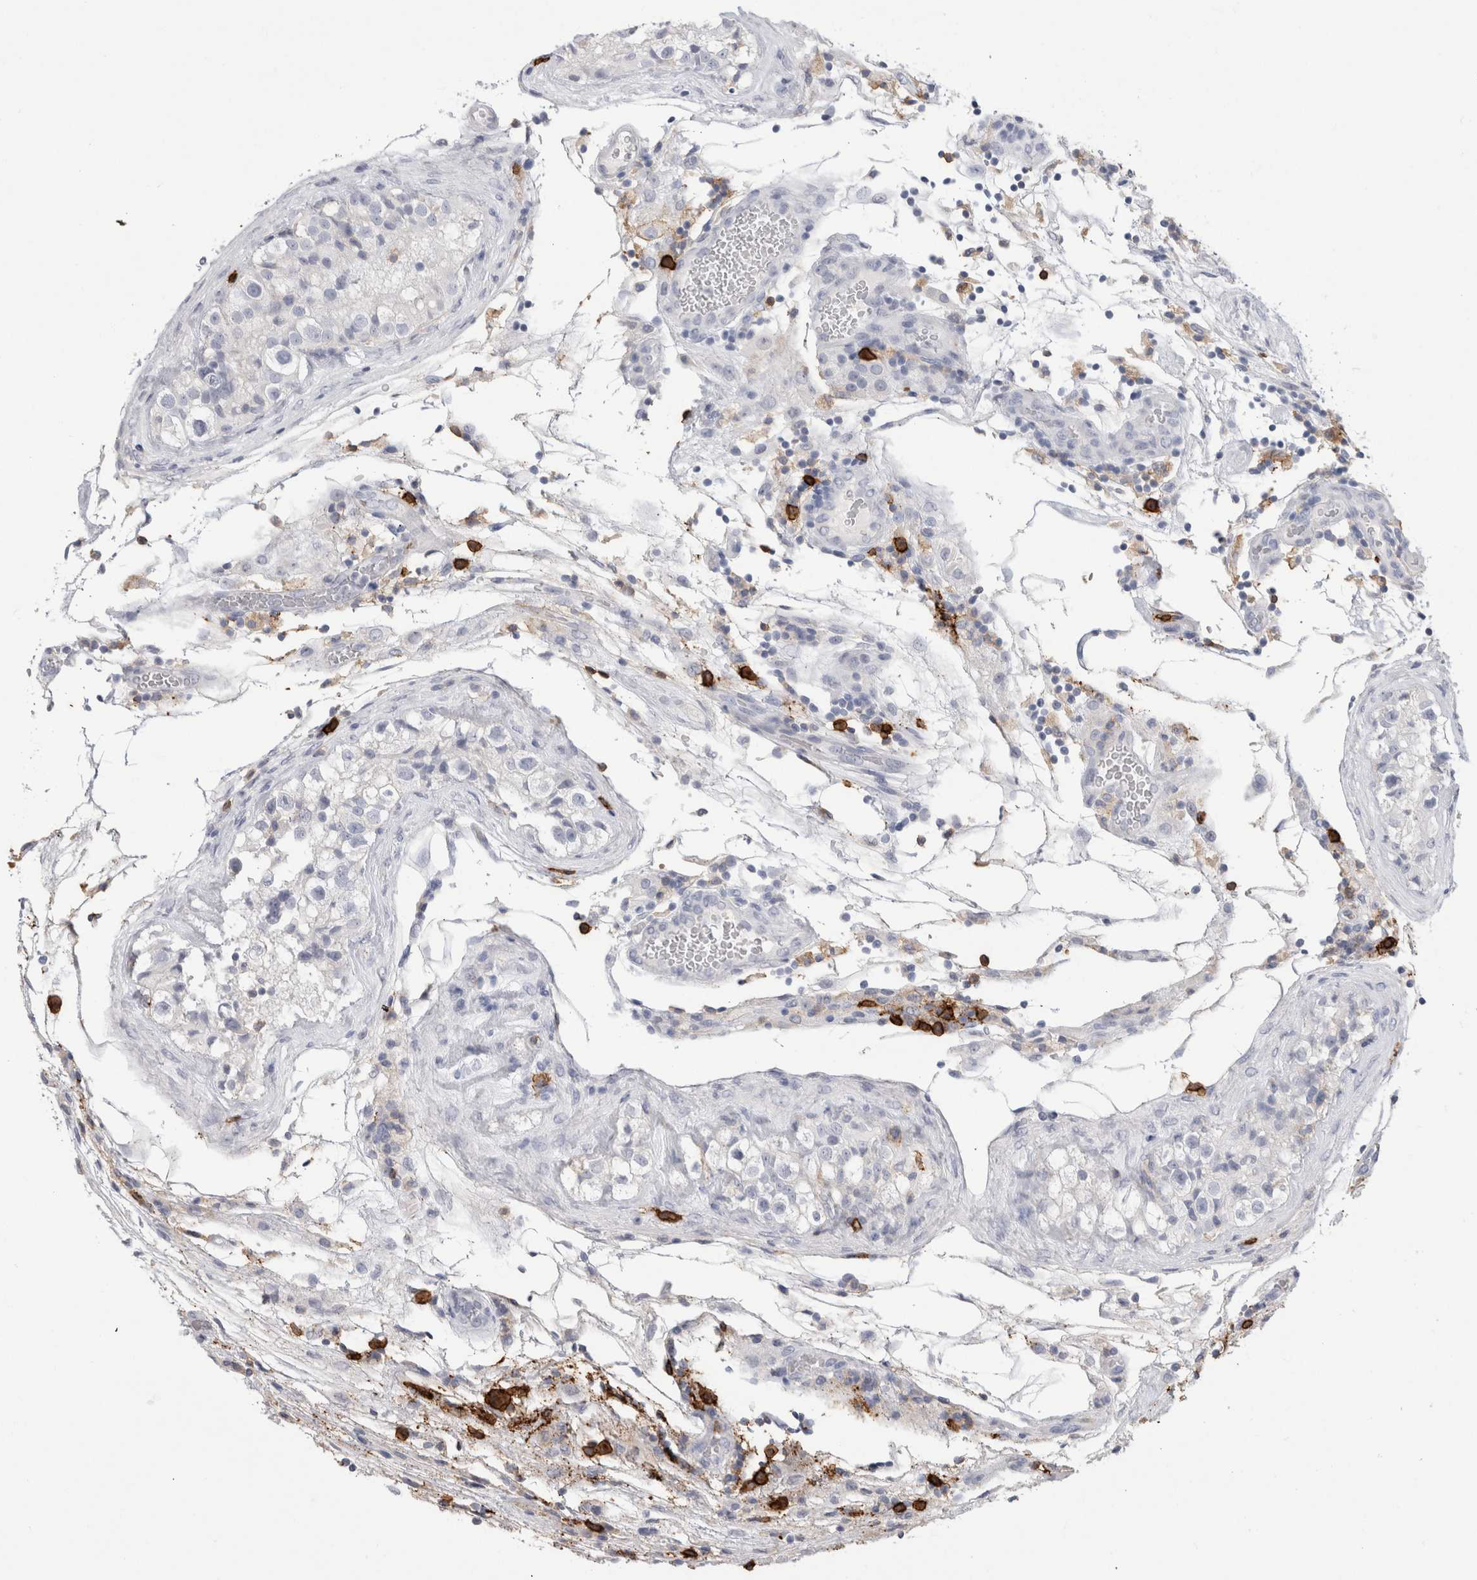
{"staining": {"intensity": "negative", "quantity": "none", "location": "none"}, "tissue": "testis cancer", "cell_type": "Tumor cells", "image_type": "cancer", "snomed": [{"axis": "morphology", "description": "Carcinoma, Embryonal, NOS"}, {"axis": "topography", "description": "Testis"}], "caption": "Testis embryonal carcinoma was stained to show a protein in brown. There is no significant positivity in tumor cells. The staining is performed using DAB (3,3'-diaminobenzidine) brown chromogen with nuclei counter-stained in using hematoxylin.", "gene": "CD38", "patient": {"sex": "male", "age": 36}}